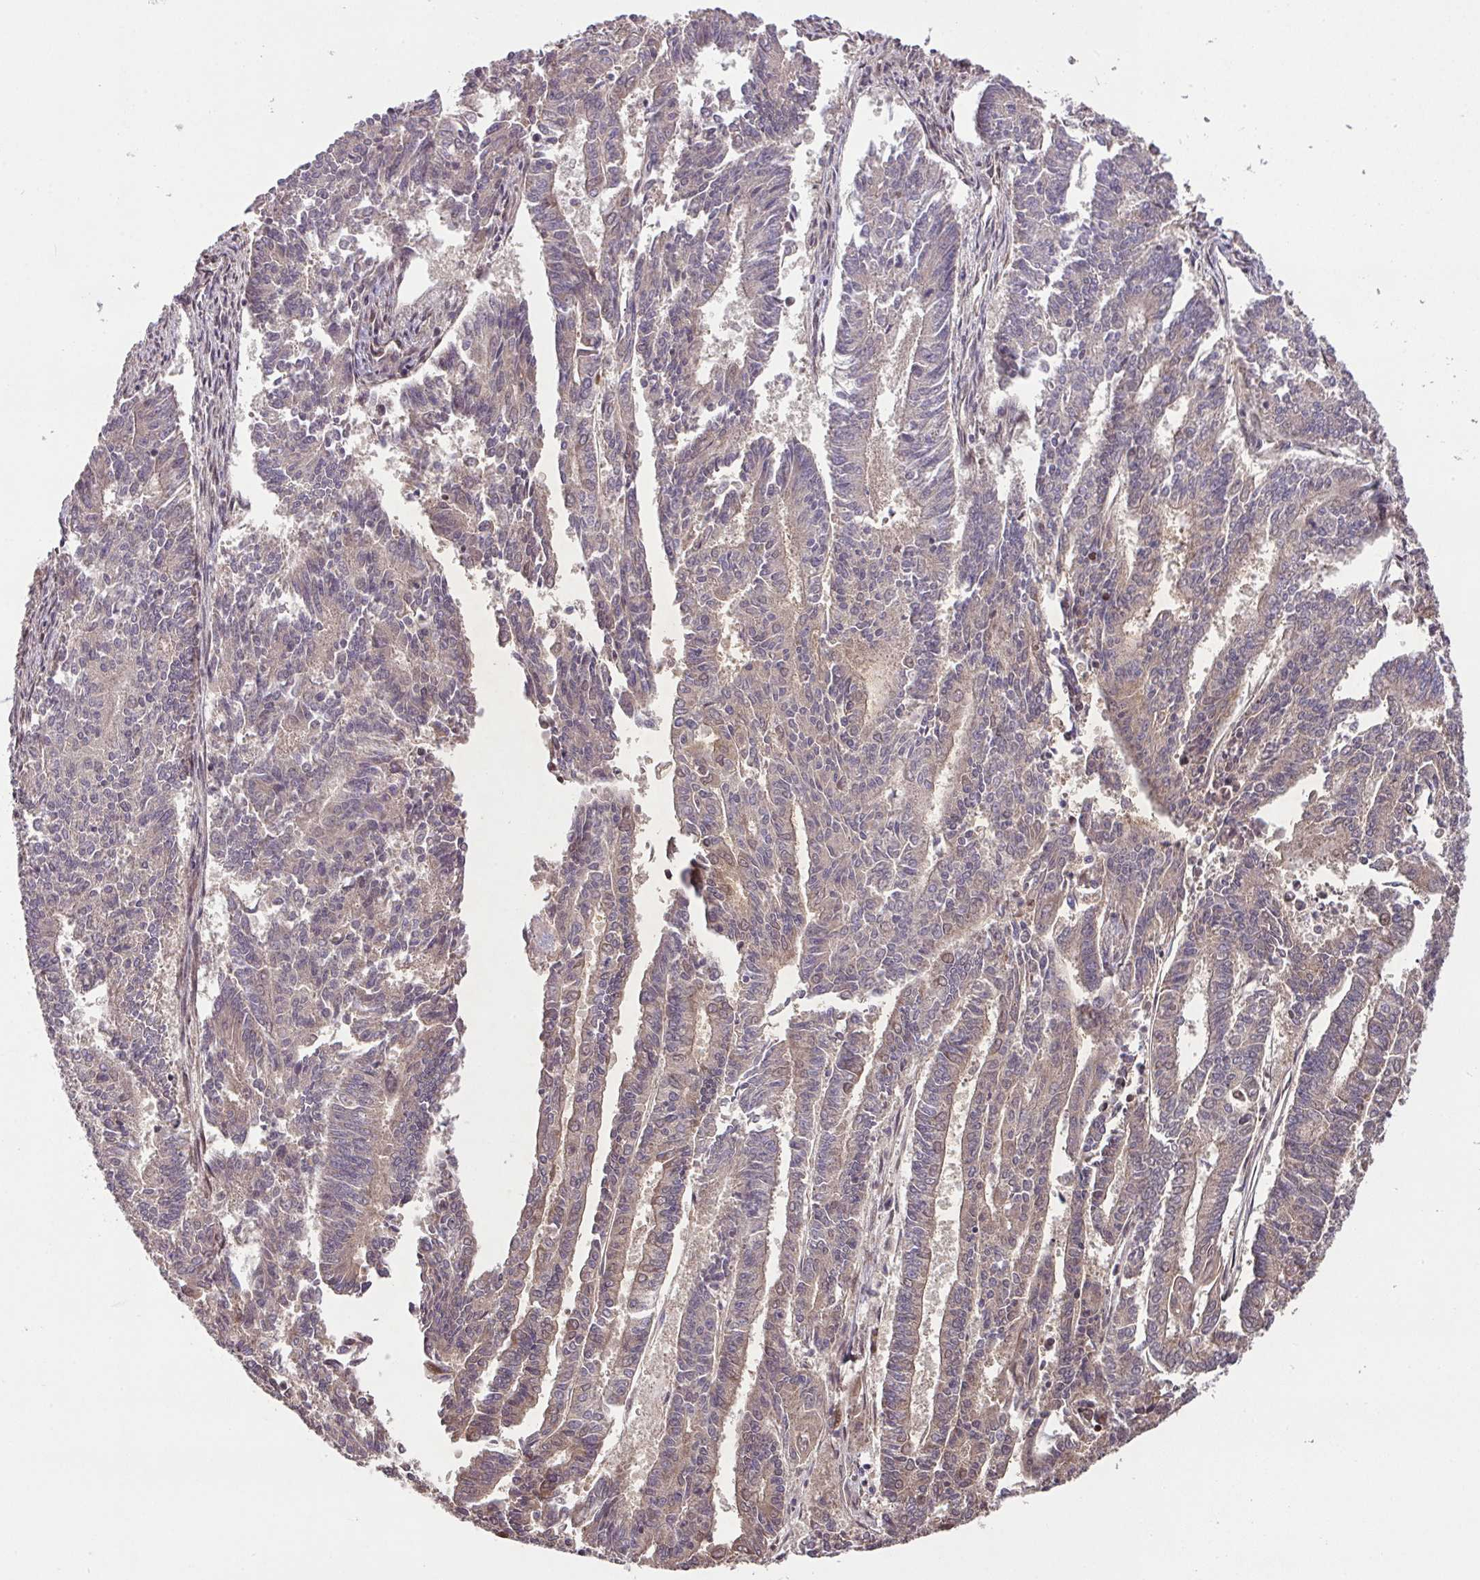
{"staining": {"intensity": "moderate", "quantity": "25%-75%", "location": "cytoplasmic/membranous"}, "tissue": "endometrial cancer", "cell_type": "Tumor cells", "image_type": "cancer", "snomed": [{"axis": "morphology", "description": "Adenocarcinoma, NOS"}, {"axis": "topography", "description": "Endometrium"}], "caption": "Adenocarcinoma (endometrial) tissue exhibits moderate cytoplasmic/membranous staining in approximately 25%-75% of tumor cells", "gene": "PLK1", "patient": {"sex": "female", "age": 59}}